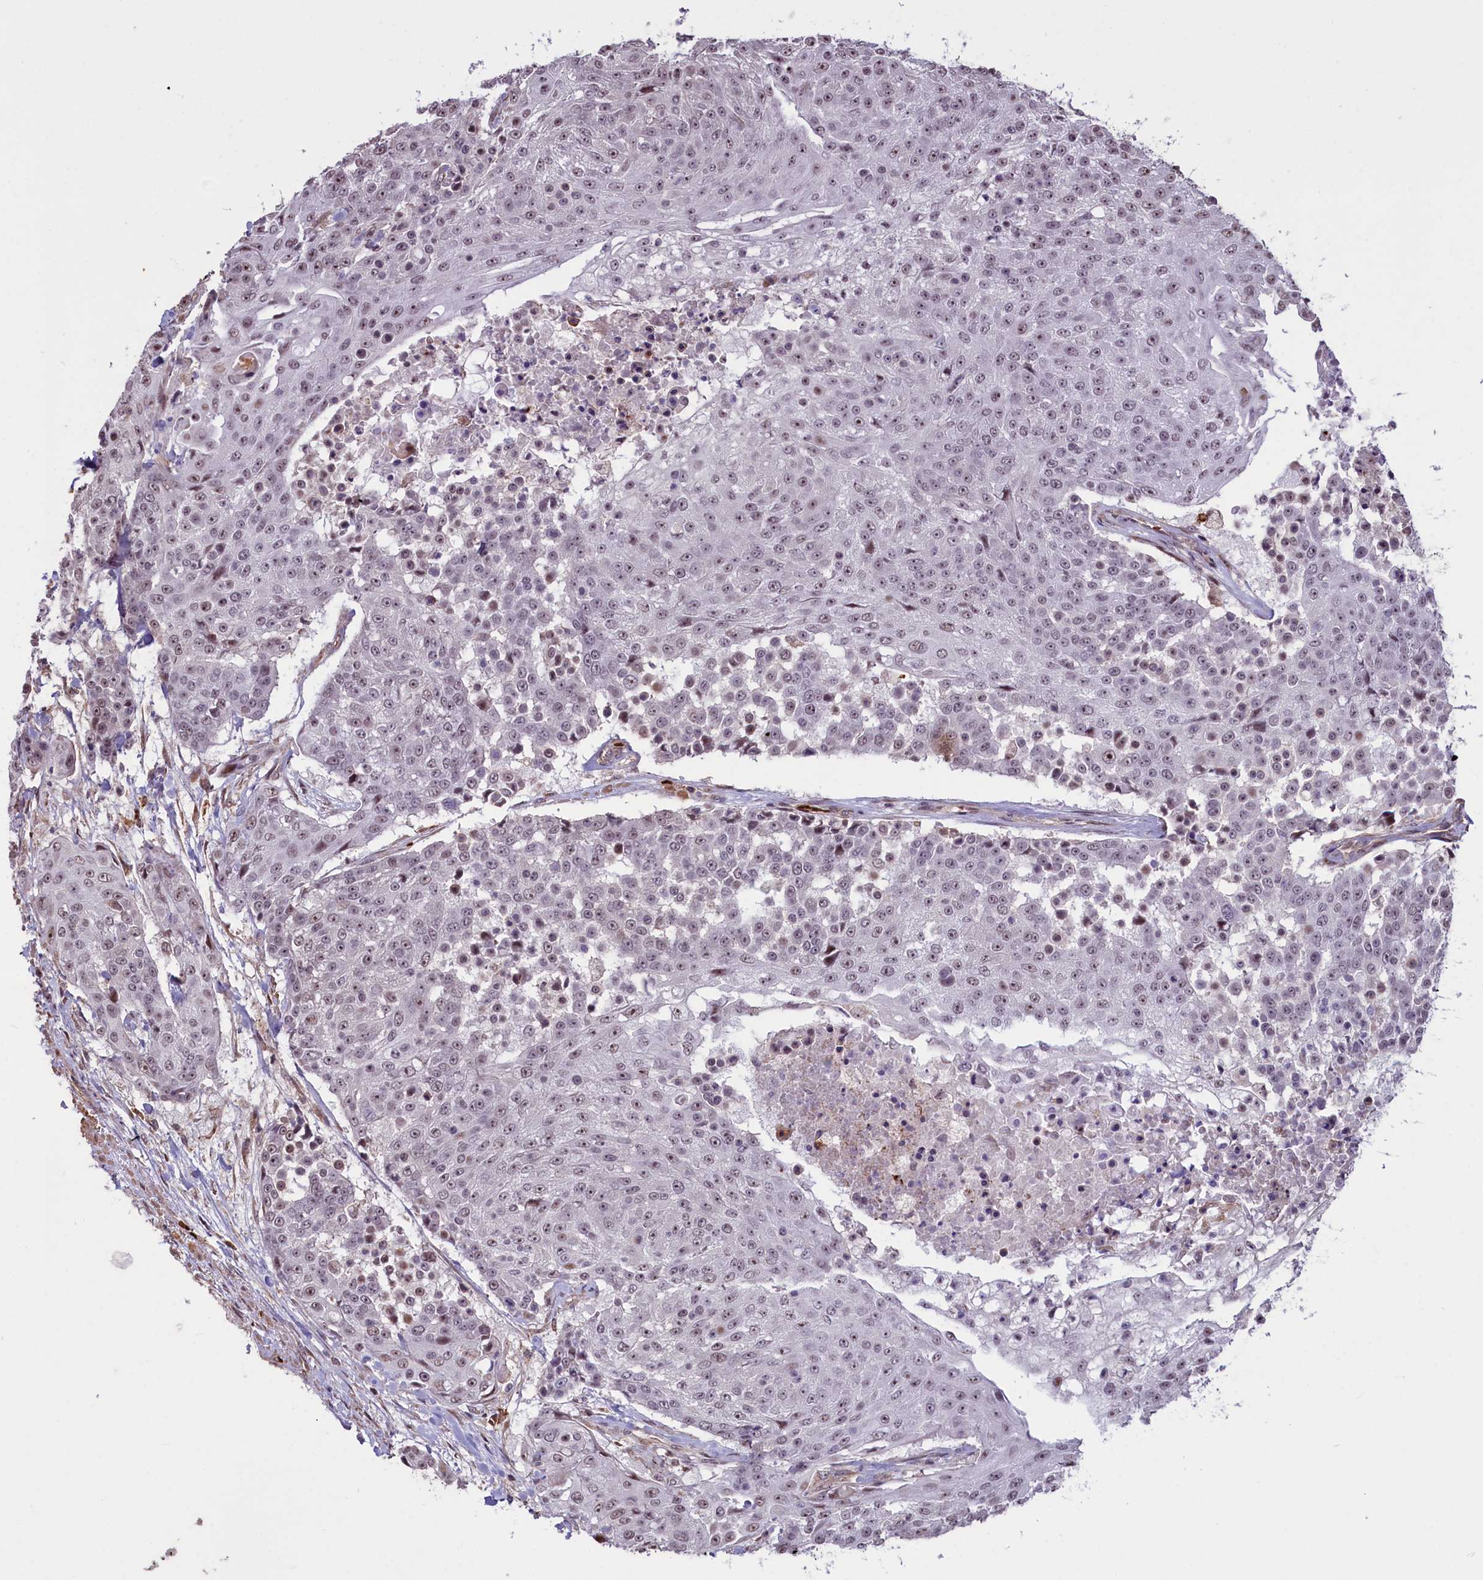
{"staining": {"intensity": "moderate", "quantity": "25%-75%", "location": "nuclear"}, "tissue": "urothelial cancer", "cell_type": "Tumor cells", "image_type": "cancer", "snomed": [{"axis": "morphology", "description": "Urothelial carcinoma, High grade"}, {"axis": "topography", "description": "Urinary bladder"}], "caption": "Immunohistochemistry (DAB) staining of urothelial cancer shows moderate nuclear protein positivity in approximately 25%-75% of tumor cells.", "gene": "SHFL", "patient": {"sex": "female", "age": 63}}